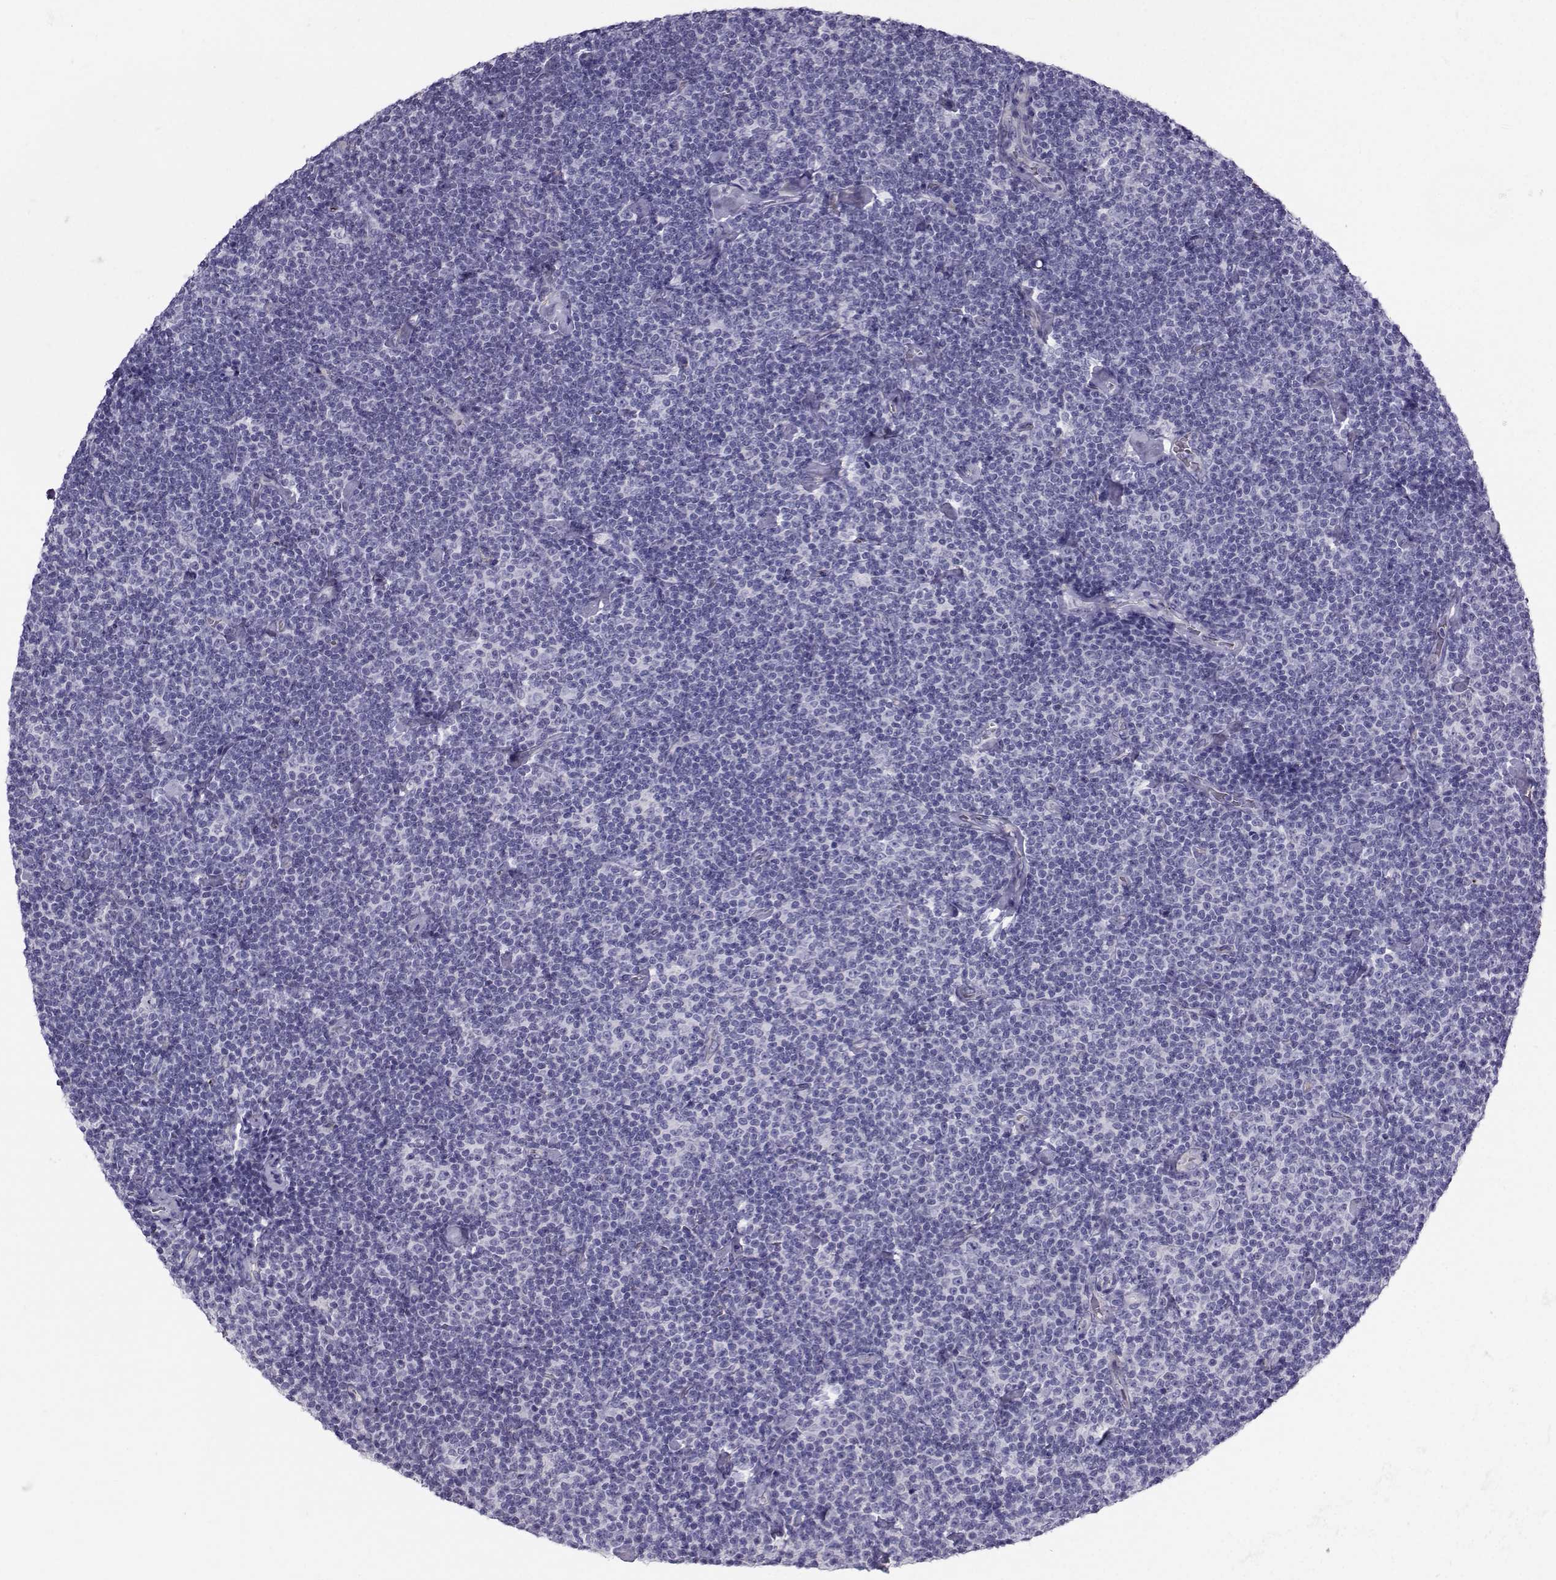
{"staining": {"intensity": "negative", "quantity": "none", "location": "none"}, "tissue": "lymphoma", "cell_type": "Tumor cells", "image_type": "cancer", "snomed": [{"axis": "morphology", "description": "Malignant lymphoma, non-Hodgkin's type, Low grade"}, {"axis": "topography", "description": "Lymph node"}], "caption": "Protein analysis of lymphoma shows no significant staining in tumor cells.", "gene": "CLUL1", "patient": {"sex": "male", "age": 81}}